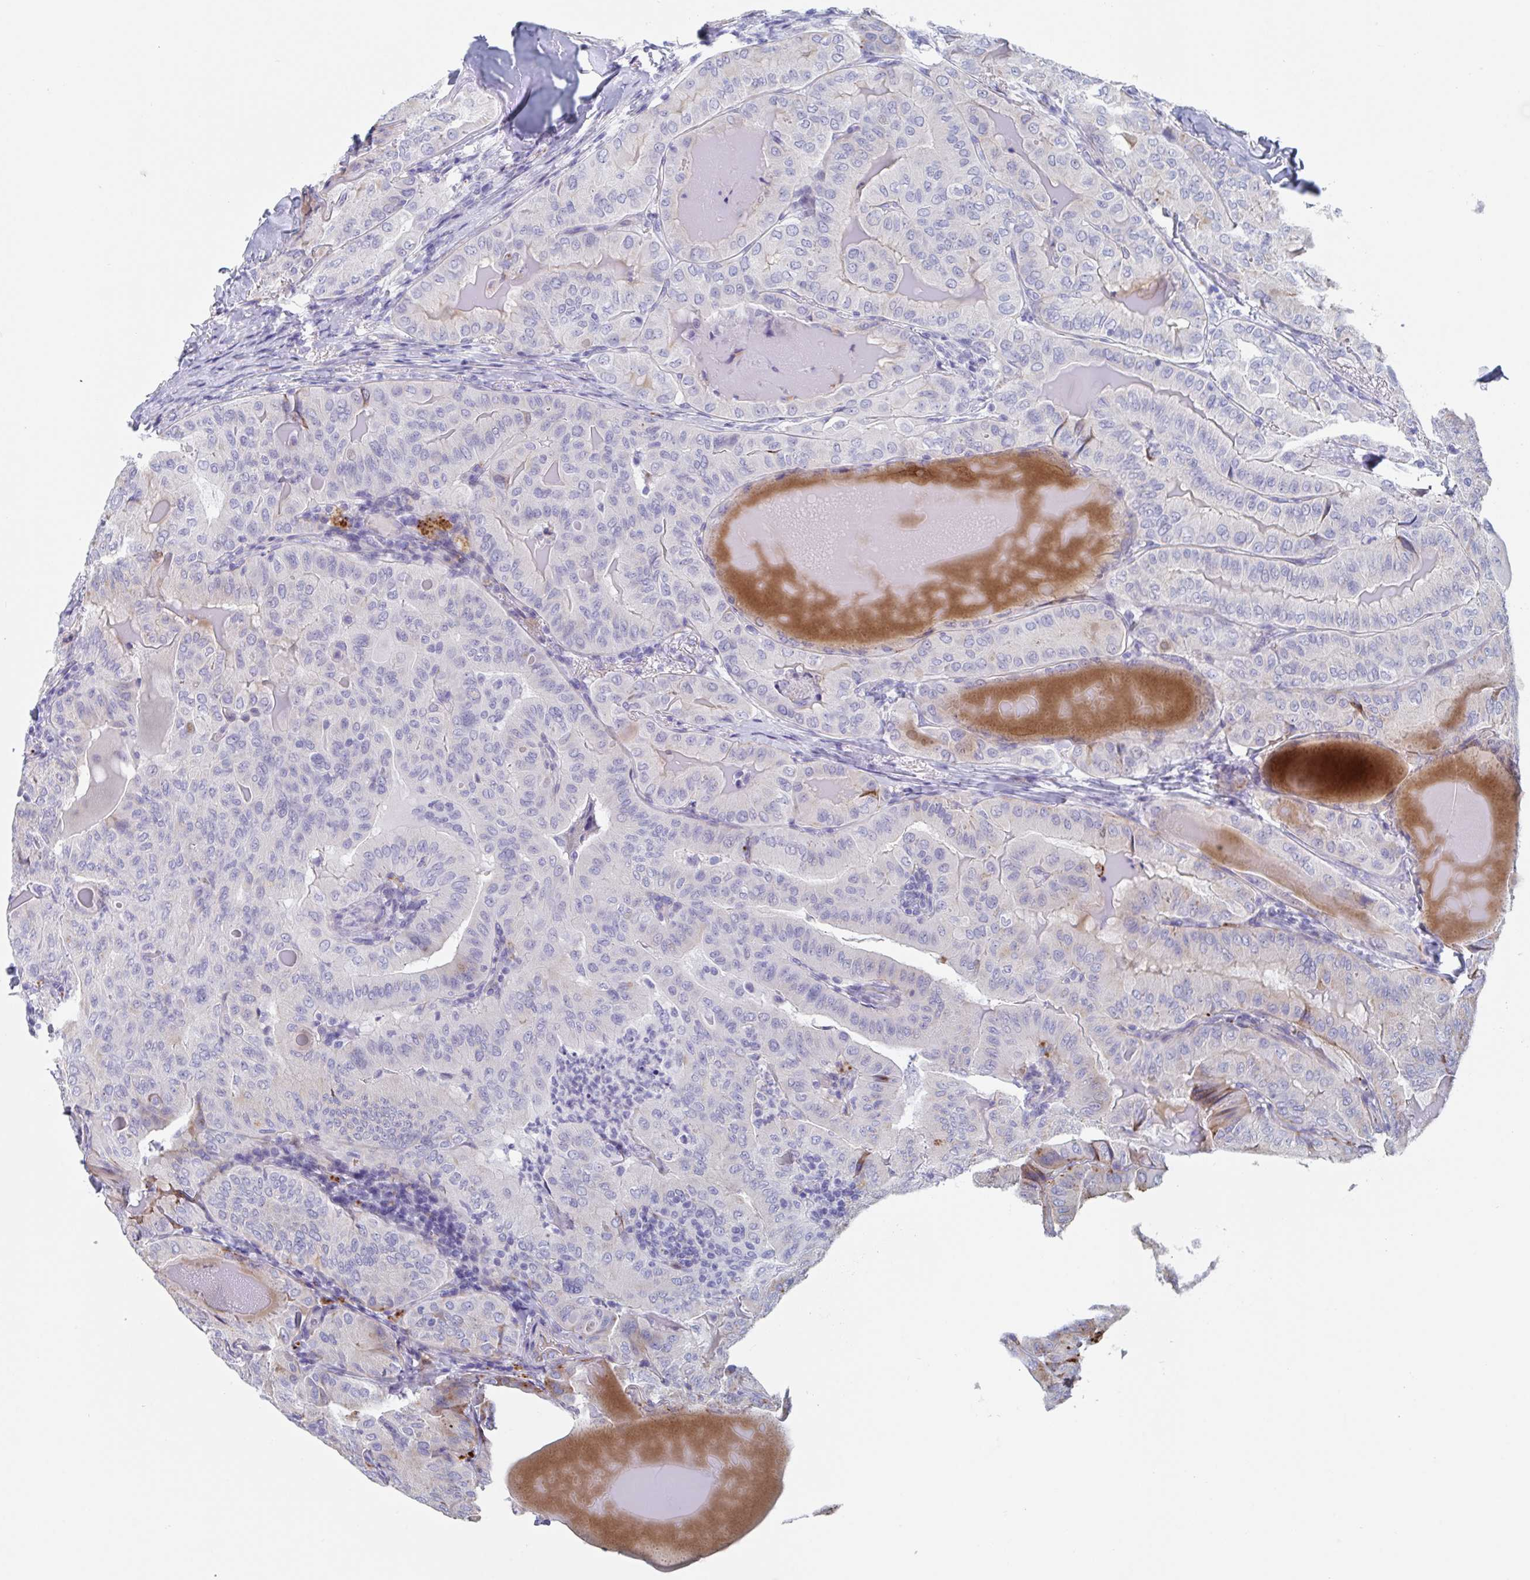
{"staining": {"intensity": "negative", "quantity": "none", "location": "none"}, "tissue": "thyroid cancer", "cell_type": "Tumor cells", "image_type": "cancer", "snomed": [{"axis": "morphology", "description": "Papillary adenocarcinoma, NOS"}, {"axis": "topography", "description": "Thyroid gland"}], "caption": "Immunohistochemistry histopathology image of neoplastic tissue: human thyroid papillary adenocarcinoma stained with DAB (3,3'-diaminobenzidine) demonstrates no significant protein positivity in tumor cells.", "gene": "NT5C3B", "patient": {"sex": "female", "age": 68}}